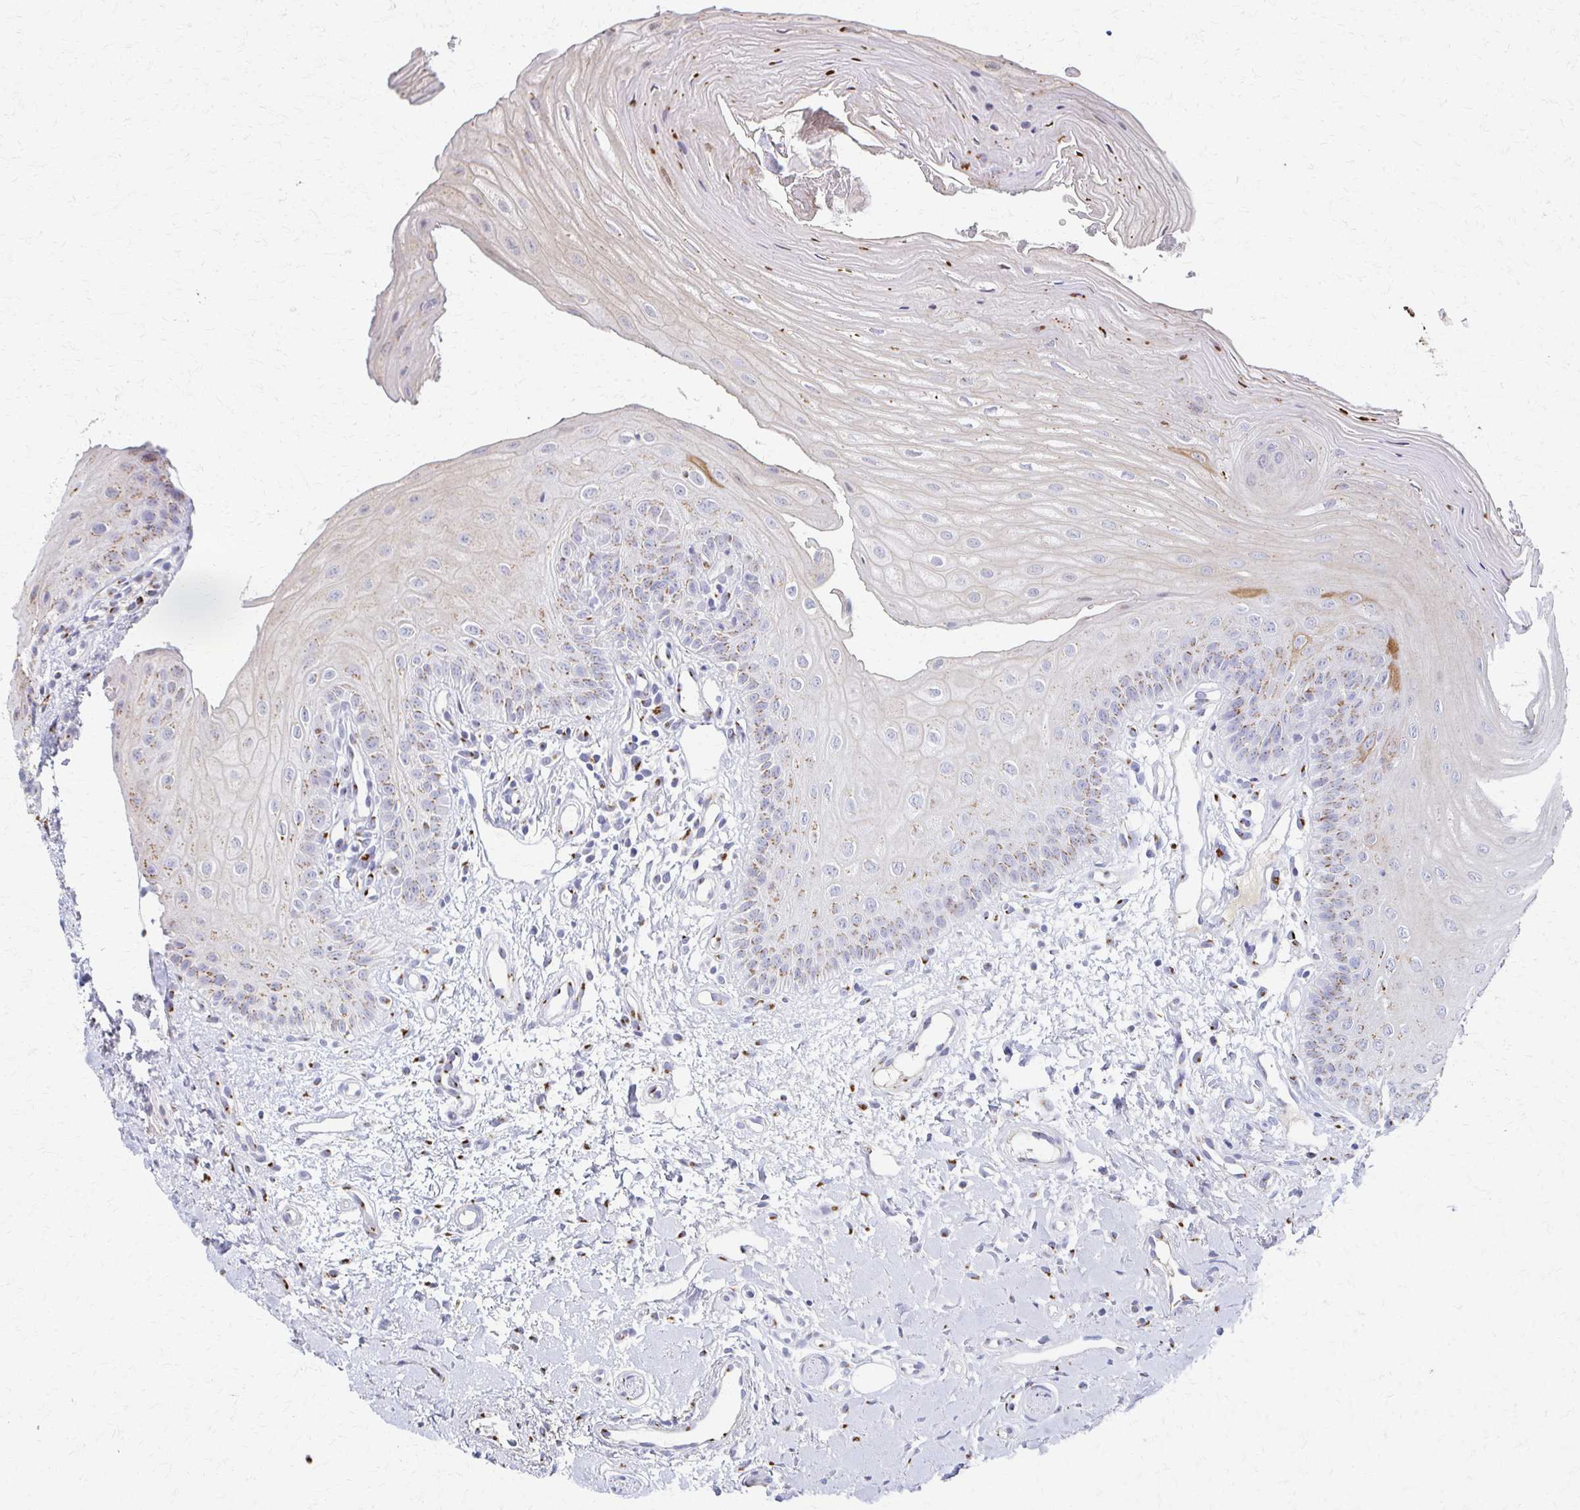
{"staining": {"intensity": "weak", "quantity": "25%-75%", "location": "cytoplasmic/membranous"}, "tissue": "oral mucosa", "cell_type": "Squamous epithelial cells", "image_type": "normal", "snomed": [{"axis": "morphology", "description": "Normal tissue, NOS"}, {"axis": "topography", "description": "Oral tissue"}], "caption": "Protein staining of normal oral mucosa displays weak cytoplasmic/membranous positivity in about 25%-75% of squamous epithelial cells. The protein is shown in brown color, while the nuclei are stained blue.", "gene": "ENSG00000254692", "patient": {"sex": "female", "age": 73}}